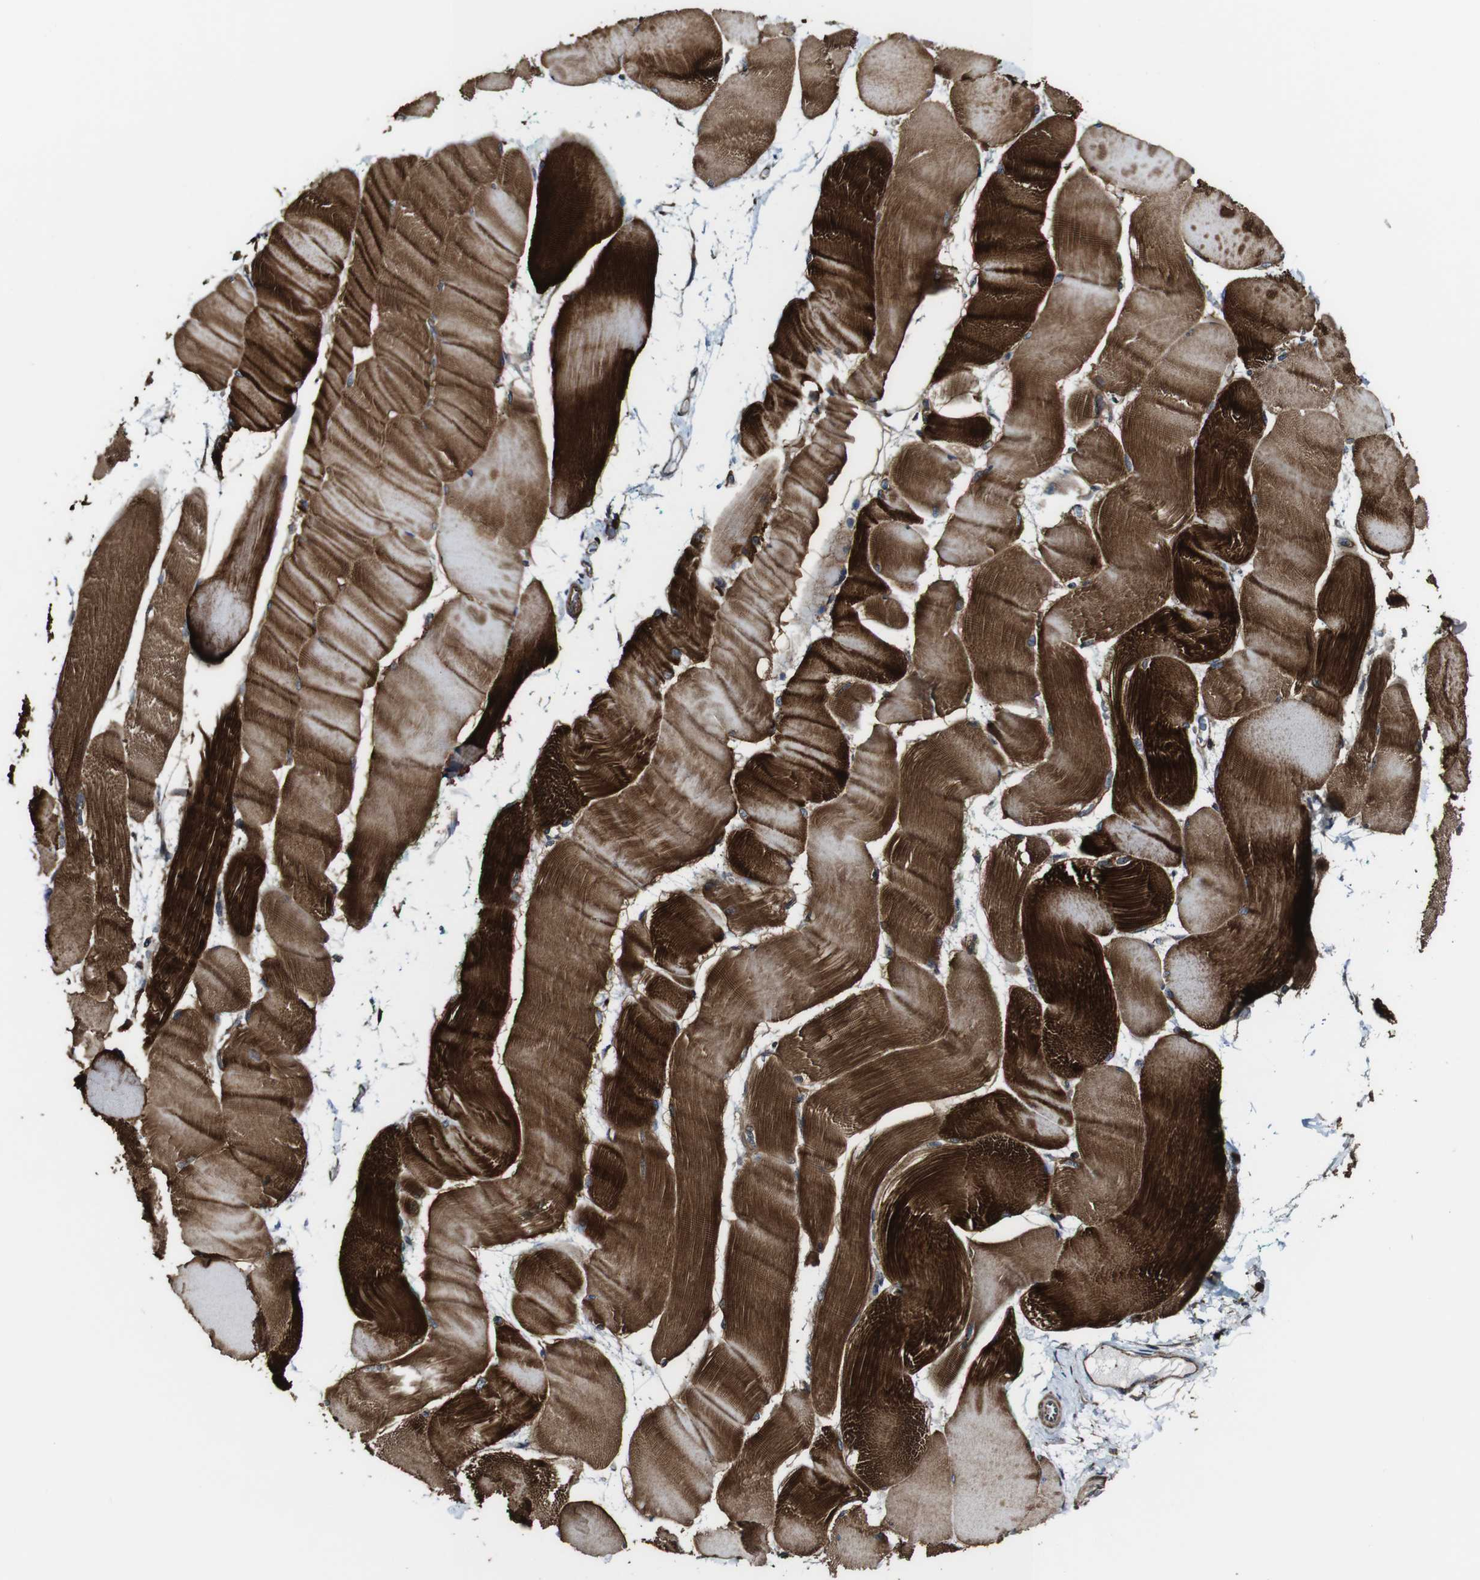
{"staining": {"intensity": "strong", "quantity": ">75%", "location": "cytoplasmic/membranous"}, "tissue": "skeletal muscle", "cell_type": "Myocytes", "image_type": "normal", "snomed": [{"axis": "morphology", "description": "Normal tissue, NOS"}, {"axis": "morphology", "description": "Squamous cell carcinoma, NOS"}, {"axis": "topography", "description": "Skeletal muscle"}], "caption": "A high-resolution histopathology image shows immunohistochemistry (IHC) staining of benign skeletal muscle, which reveals strong cytoplasmic/membranous positivity in approximately >75% of myocytes.", "gene": "TNIK", "patient": {"sex": "male", "age": 51}}